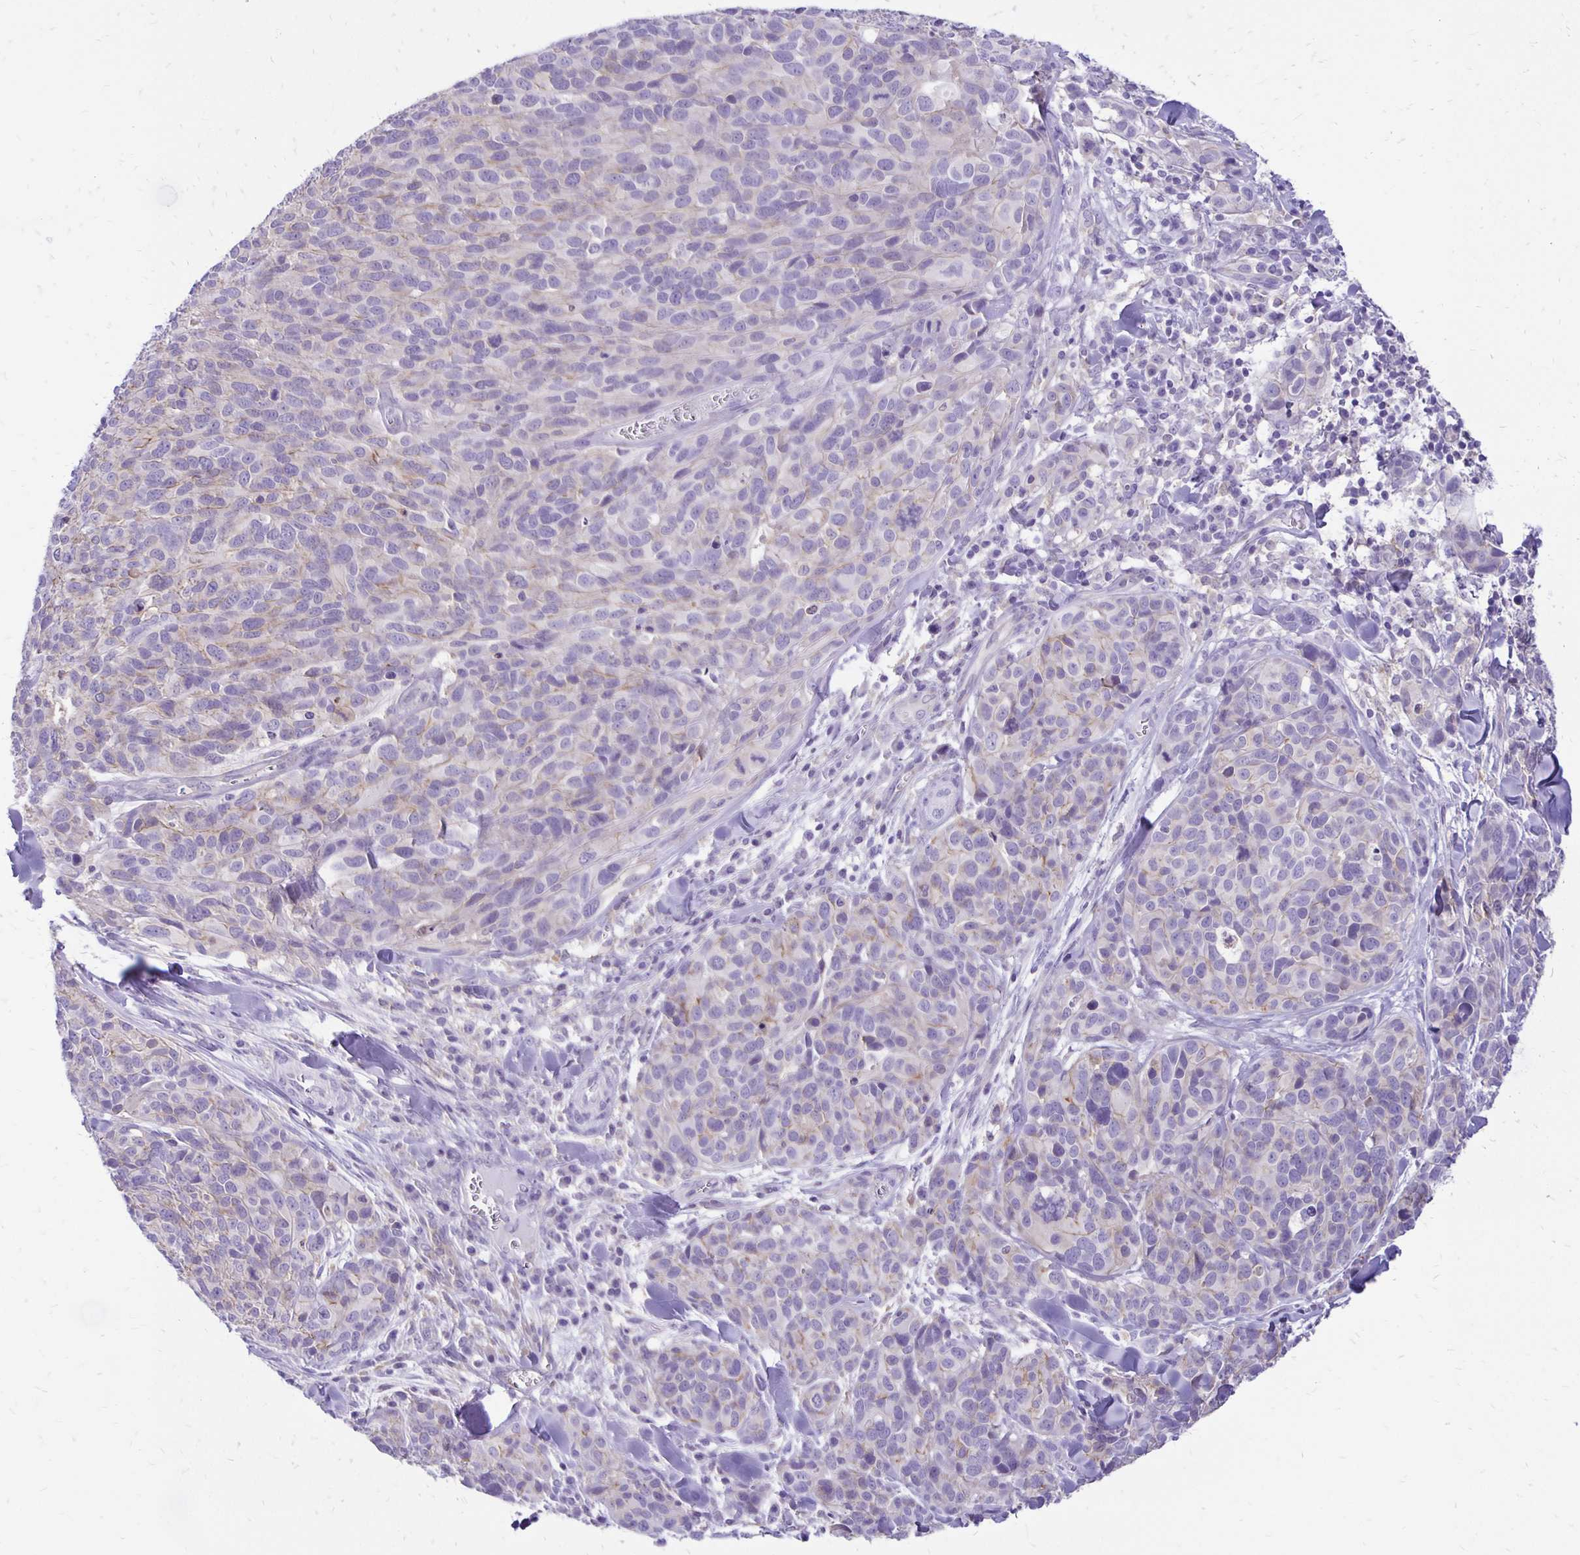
{"staining": {"intensity": "weak", "quantity": "<25%", "location": "cytoplasmic/membranous"}, "tissue": "melanoma", "cell_type": "Tumor cells", "image_type": "cancer", "snomed": [{"axis": "morphology", "description": "Malignant melanoma, NOS"}, {"axis": "topography", "description": "Skin"}], "caption": "This is an immunohistochemistry photomicrograph of malignant melanoma. There is no positivity in tumor cells.", "gene": "ANKRD45", "patient": {"sex": "male", "age": 51}}